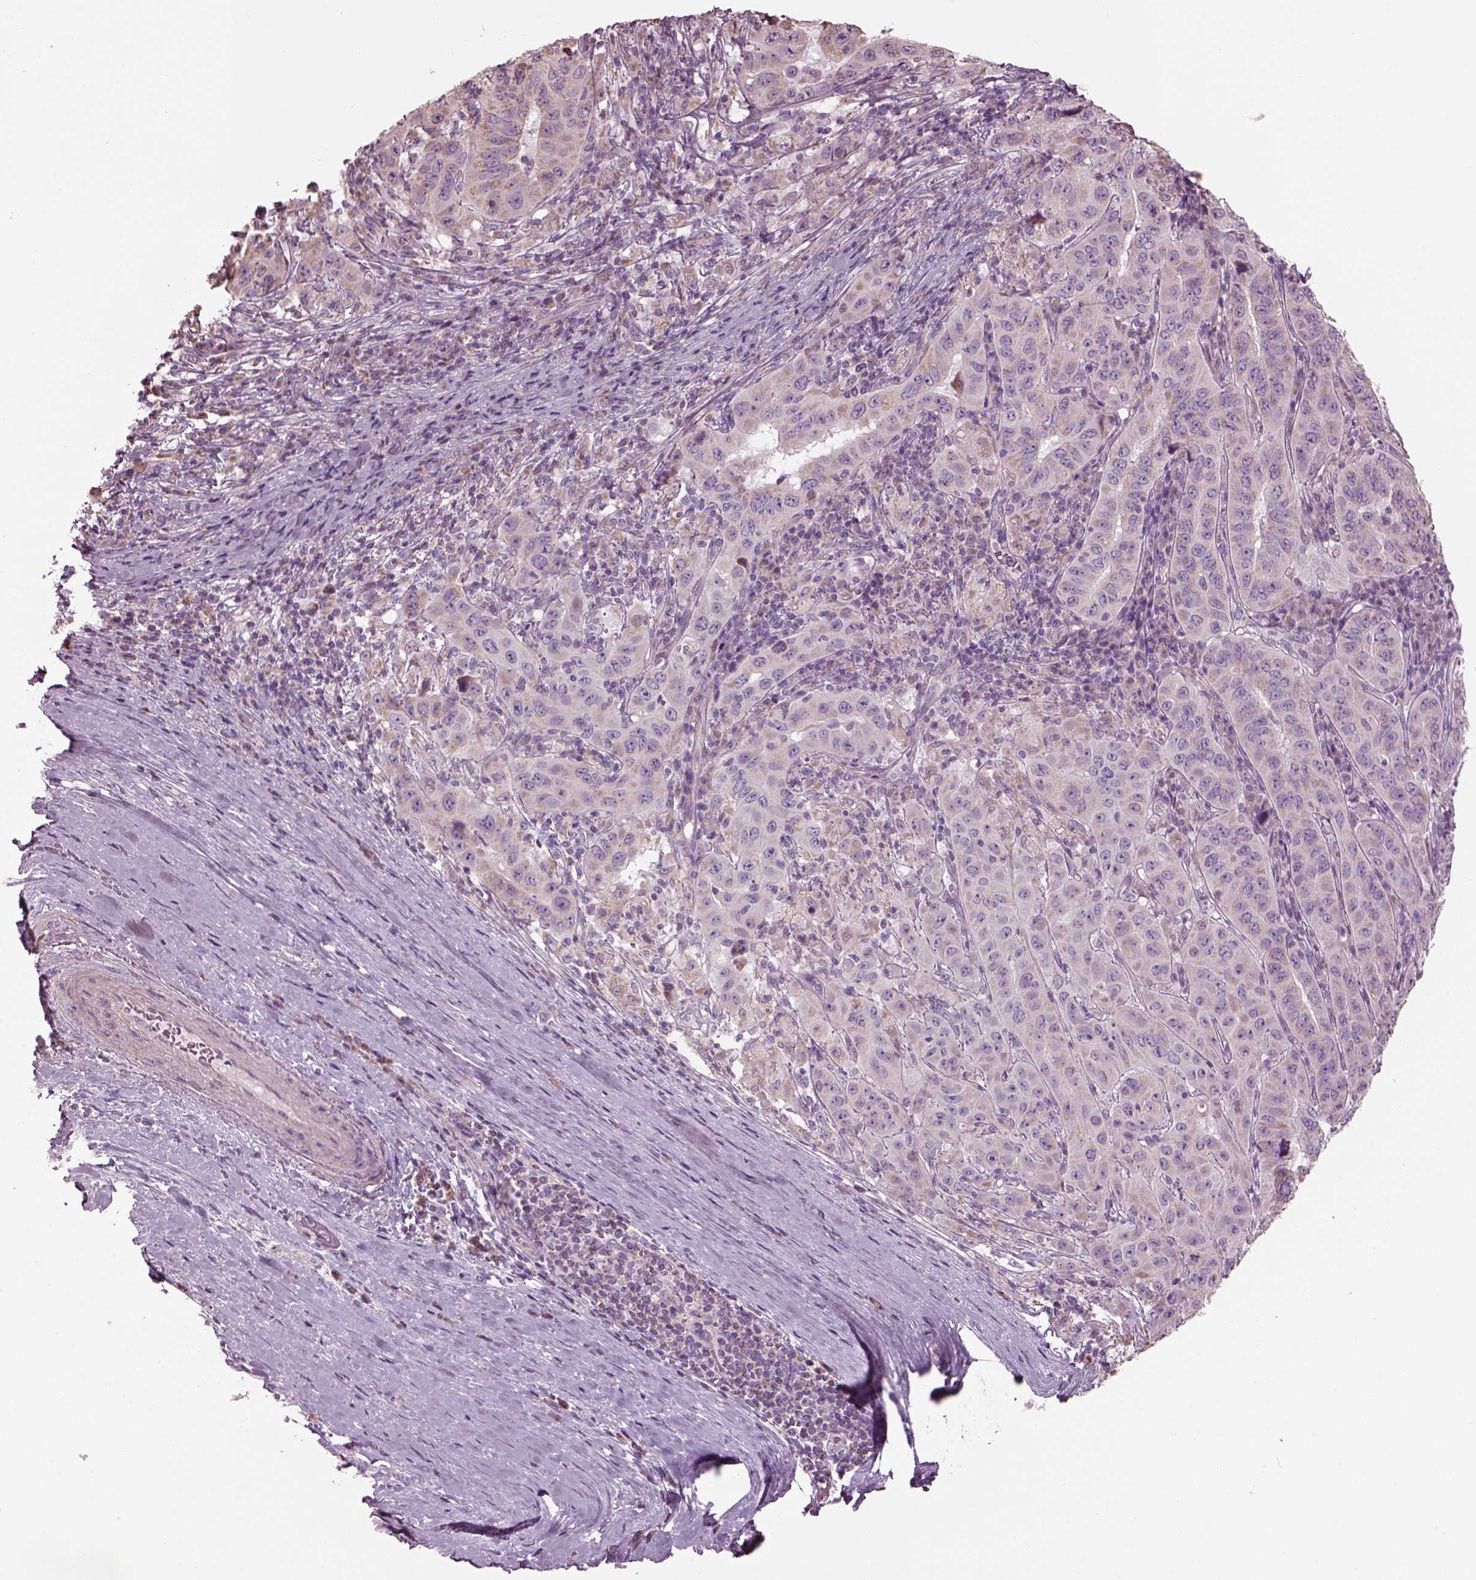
{"staining": {"intensity": "weak", "quantity": "<25%", "location": "cytoplasmic/membranous"}, "tissue": "pancreatic cancer", "cell_type": "Tumor cells", "image_type": "cancer", "snomed": [{"axis": "morphology", "description": "Adenocarcinoma, NOS"}, {"axis": "topography", "description": "Pancreas"}], "caption": "An immunohistochemistry (IHC) image of pancreatic cancer (adenocarcinoma) is shown. There is no staining in tumor cells of pancreatic cancer (adenocarcinoma).", "gene": "SPATA7", "patient": {"sex": "male", "age": 63}}